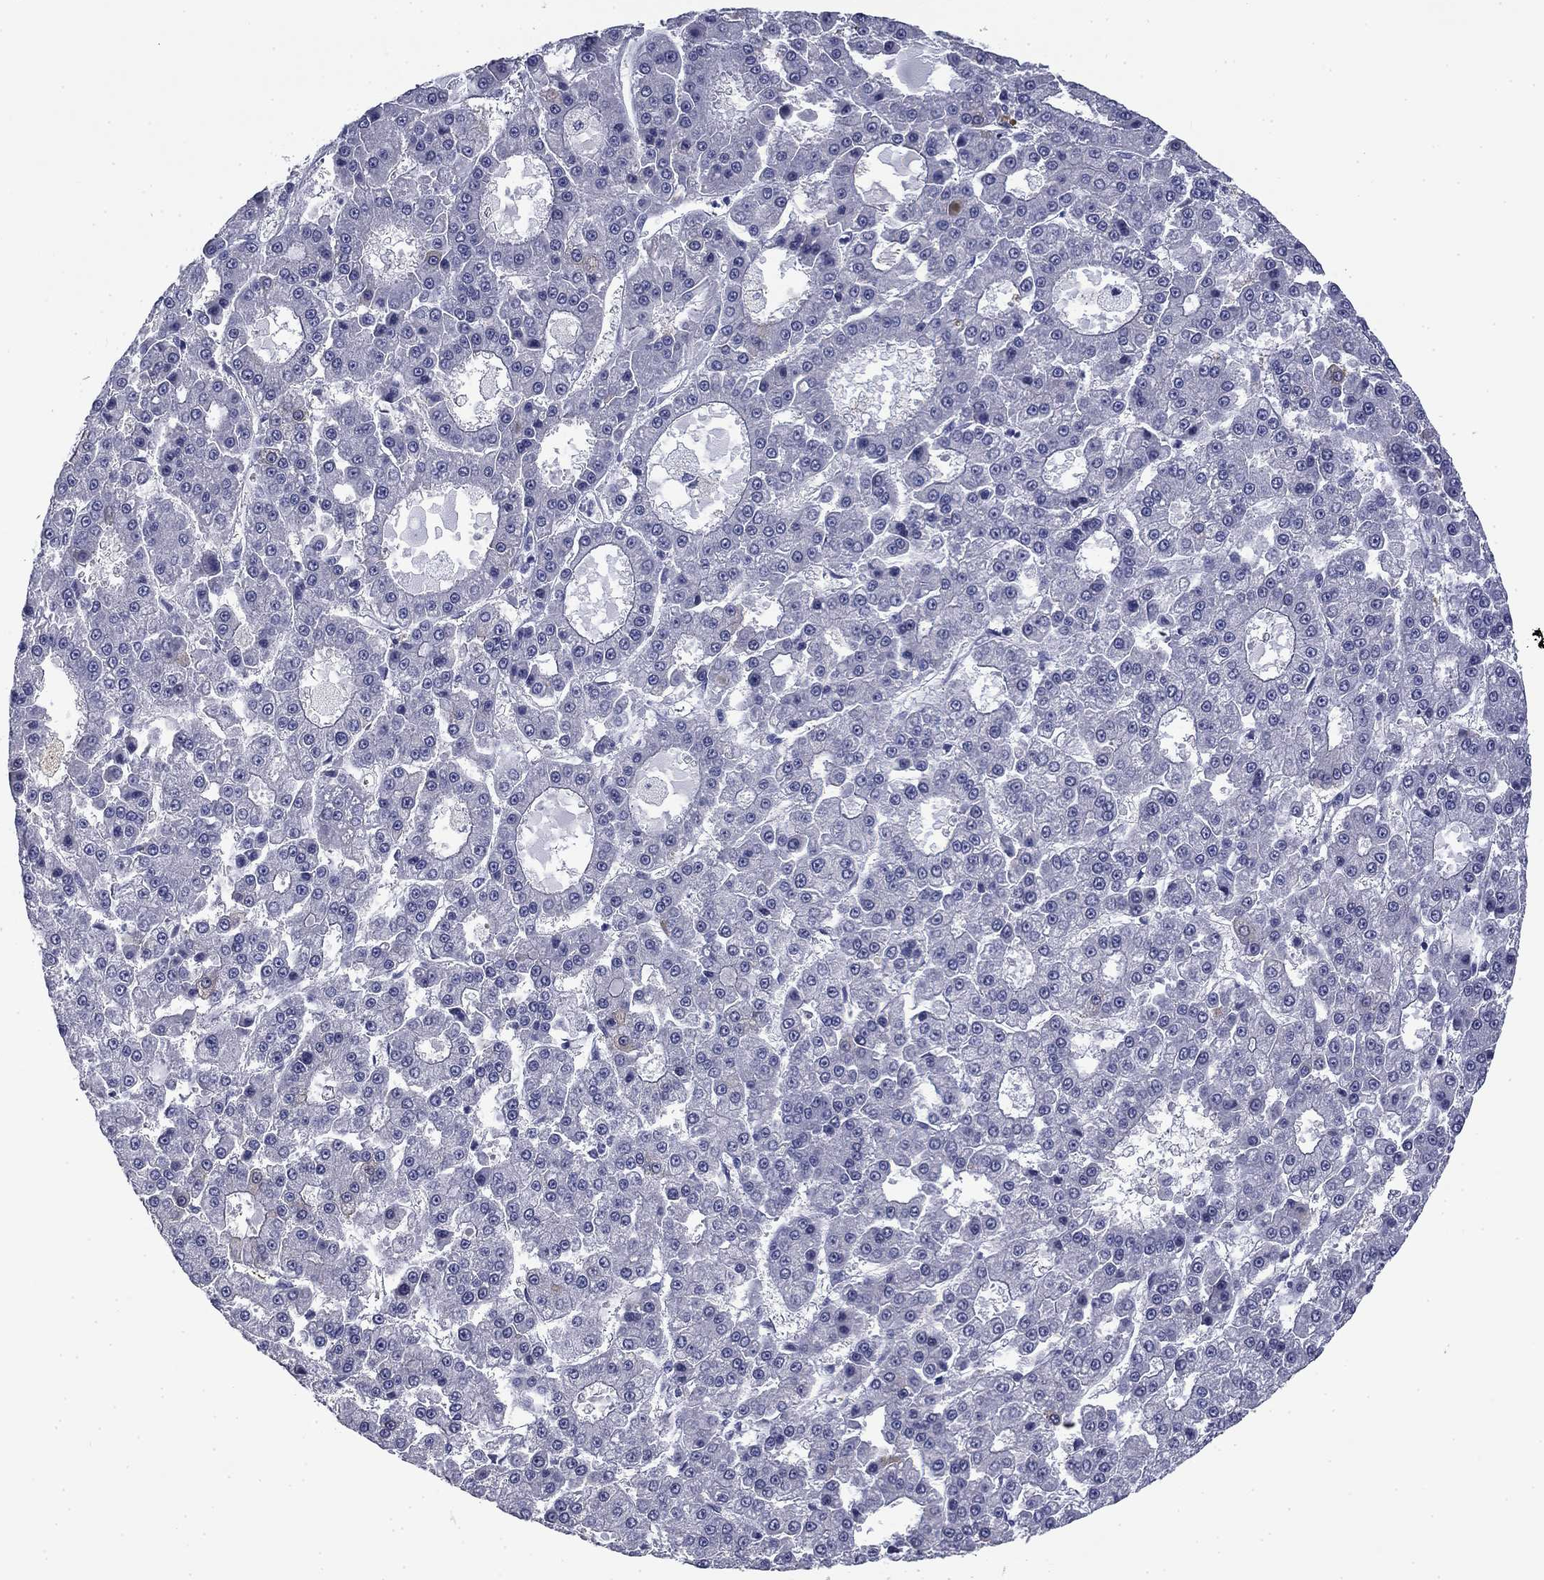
{"staining": {"intensity": "negative", "quantity": "none", "location": "none"}, "tissue": "liver cancer", "cell_type": "Tumor cells", "image_type": "cancer", "snomed": [{"axis": "morphology", "description": "Carcinoma, Hepatocellular, NOS"}, {"axis": "topography", "description": "Liver"}], "caption": "Liver cancer (hepatocellular carcinoma) was stained to show a protein in brown. There is no significant positivity in tumor cells. The staining was performed using DAB to visualize the protein expression in brown, while the nuclei were stained in blue with hematoxylin (Magnification: 20x).", "gene": "BCL2L14", "patient": {"sex": "male", "age": 70}}